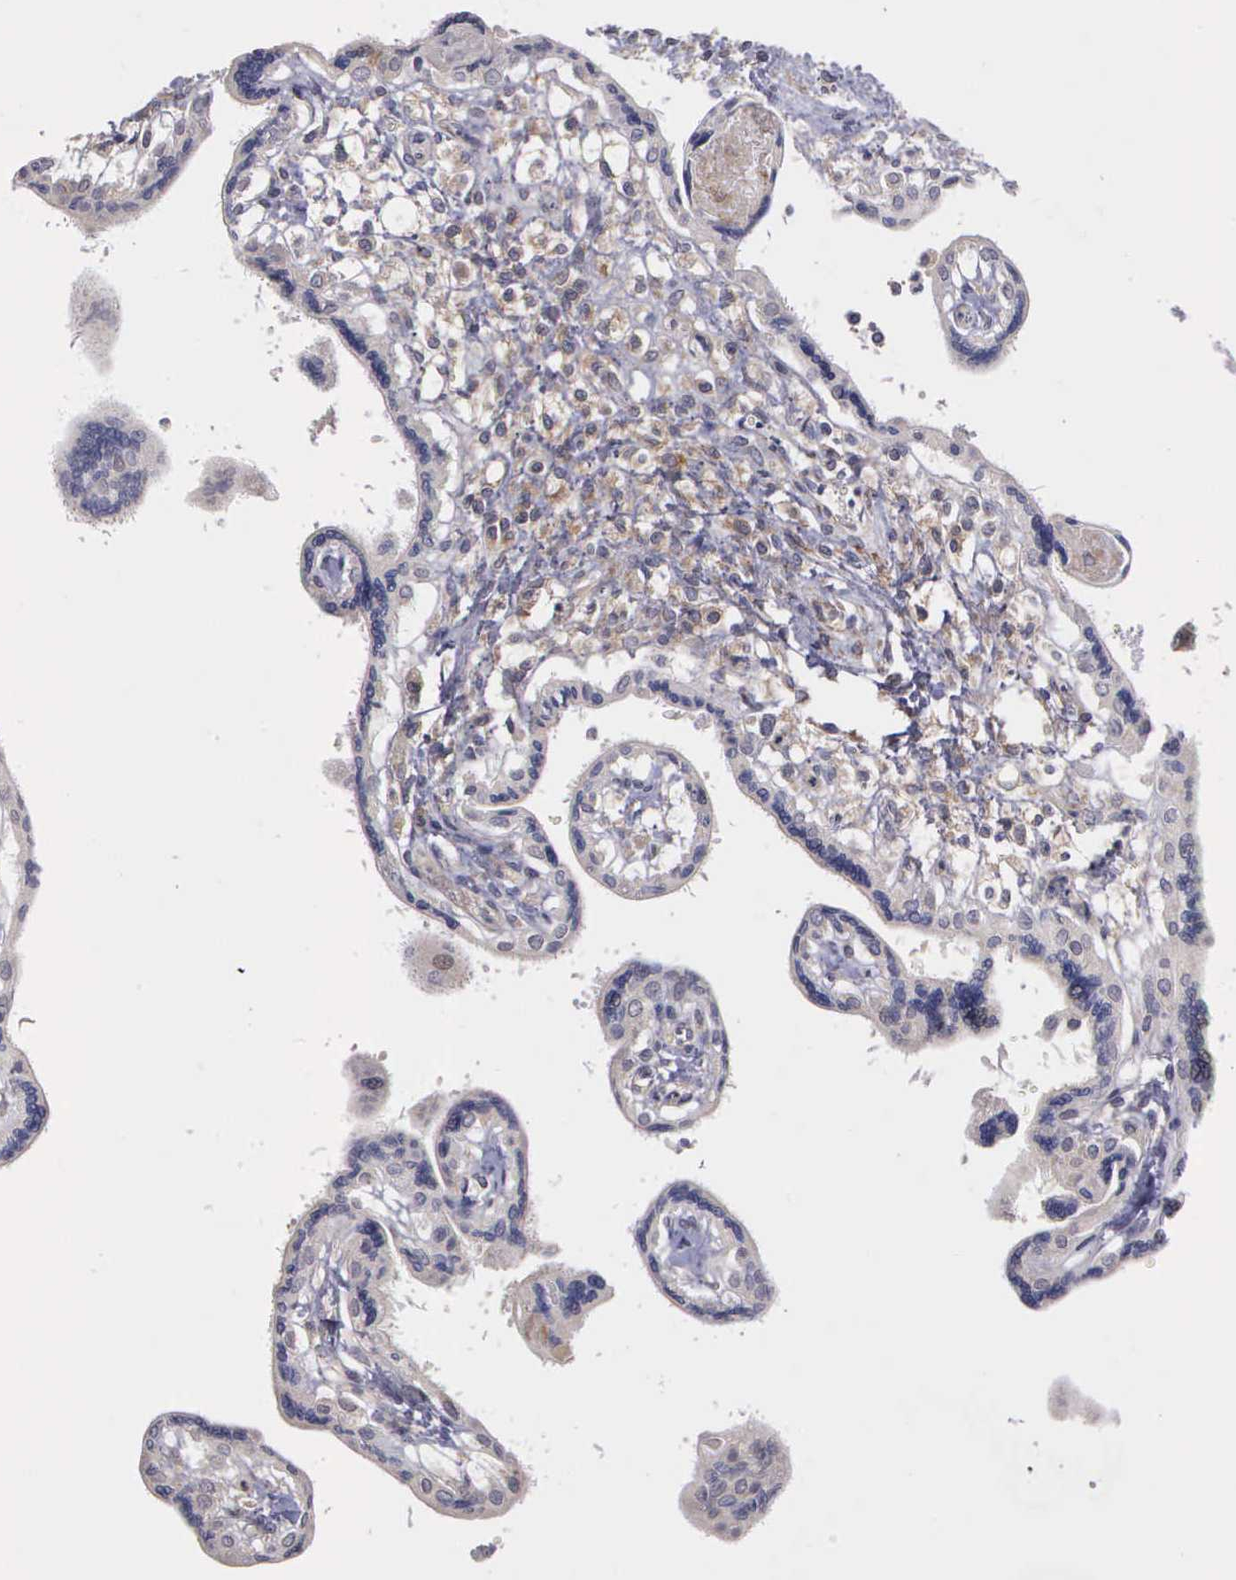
{"staining": {"intensity": "weak", "quantity": ">75%", "location": "cytoplasmic/membranous"}, "tissue": "placenta", "cell_type": "Decidual cells", "image_type": "normal", "snomed": [{"axis": "morphology", "description": "Normal tissue, NOS"}, {"axis": "topography", "description": "Placenta"}], "caption": "Immunohistochemistry micrograph of benign human placenta stained for a protein (brown), which displays low levels of weak cytoplasmic/membranous staining in about >75% of decidual cells.", "gene": "RTL10", "patient": {"sex": "female", "age": 31}}